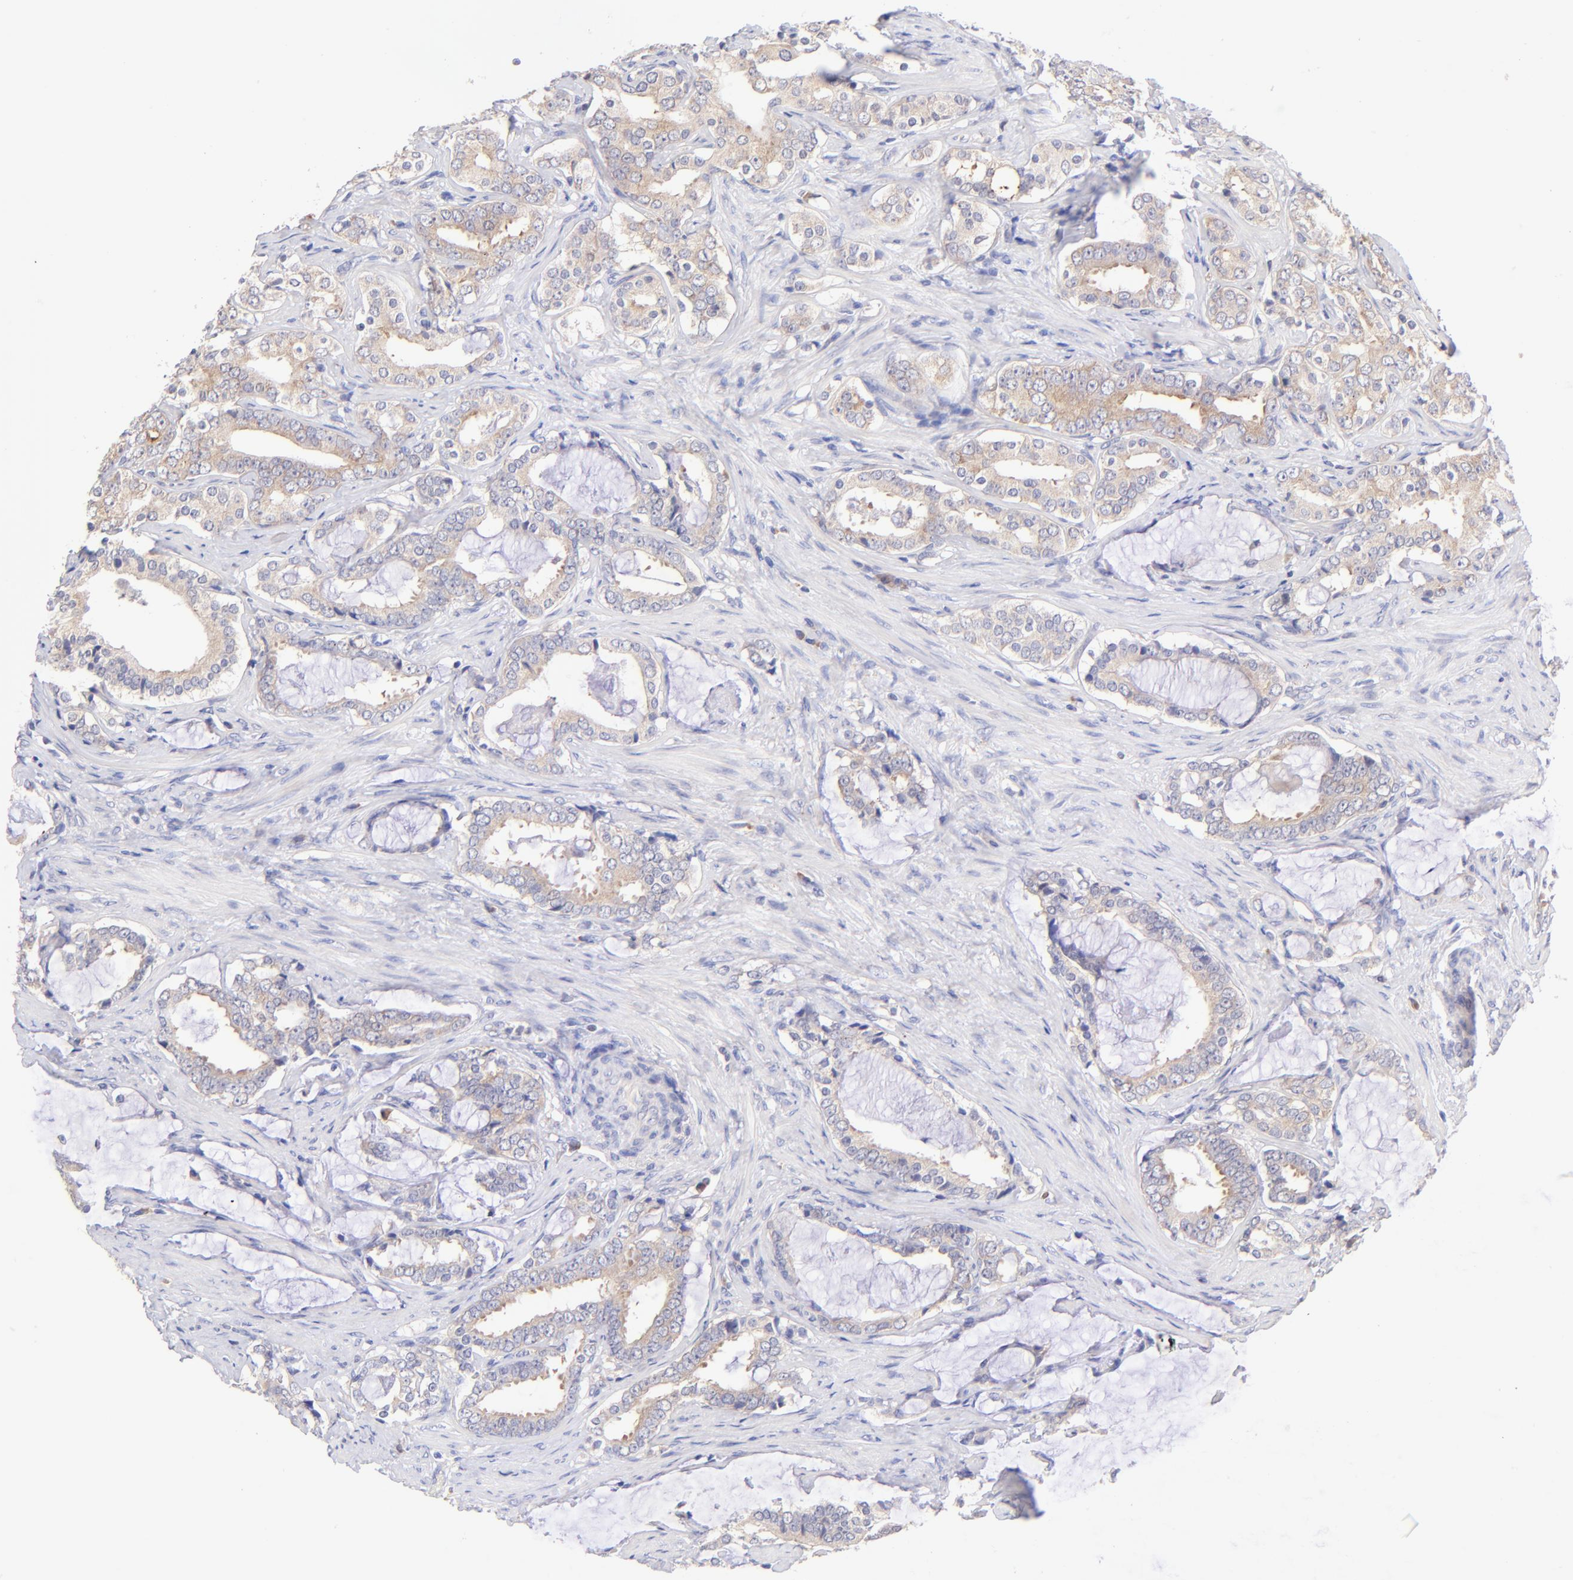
{"staining": {"intensity": "weak", "quantity": ">75%", "location": "cytoplasmic/membranous"}, "tissue": "prostate cancer", "cell_type": "Tumor cells", "image_type": "cancer", "snomed": [{"axis": "morphology", "description": "Adenocarcinoma, Low grade"}, {"axis": "topography", "description": "Prostate"}], "caption": "Tumor cells show low levels of weak cytoplasmic/membranous positivity in about >75% of cells in human prostate cancer.", "gene": "RPL11", "patient": {"sex": "male", "age": 59}}